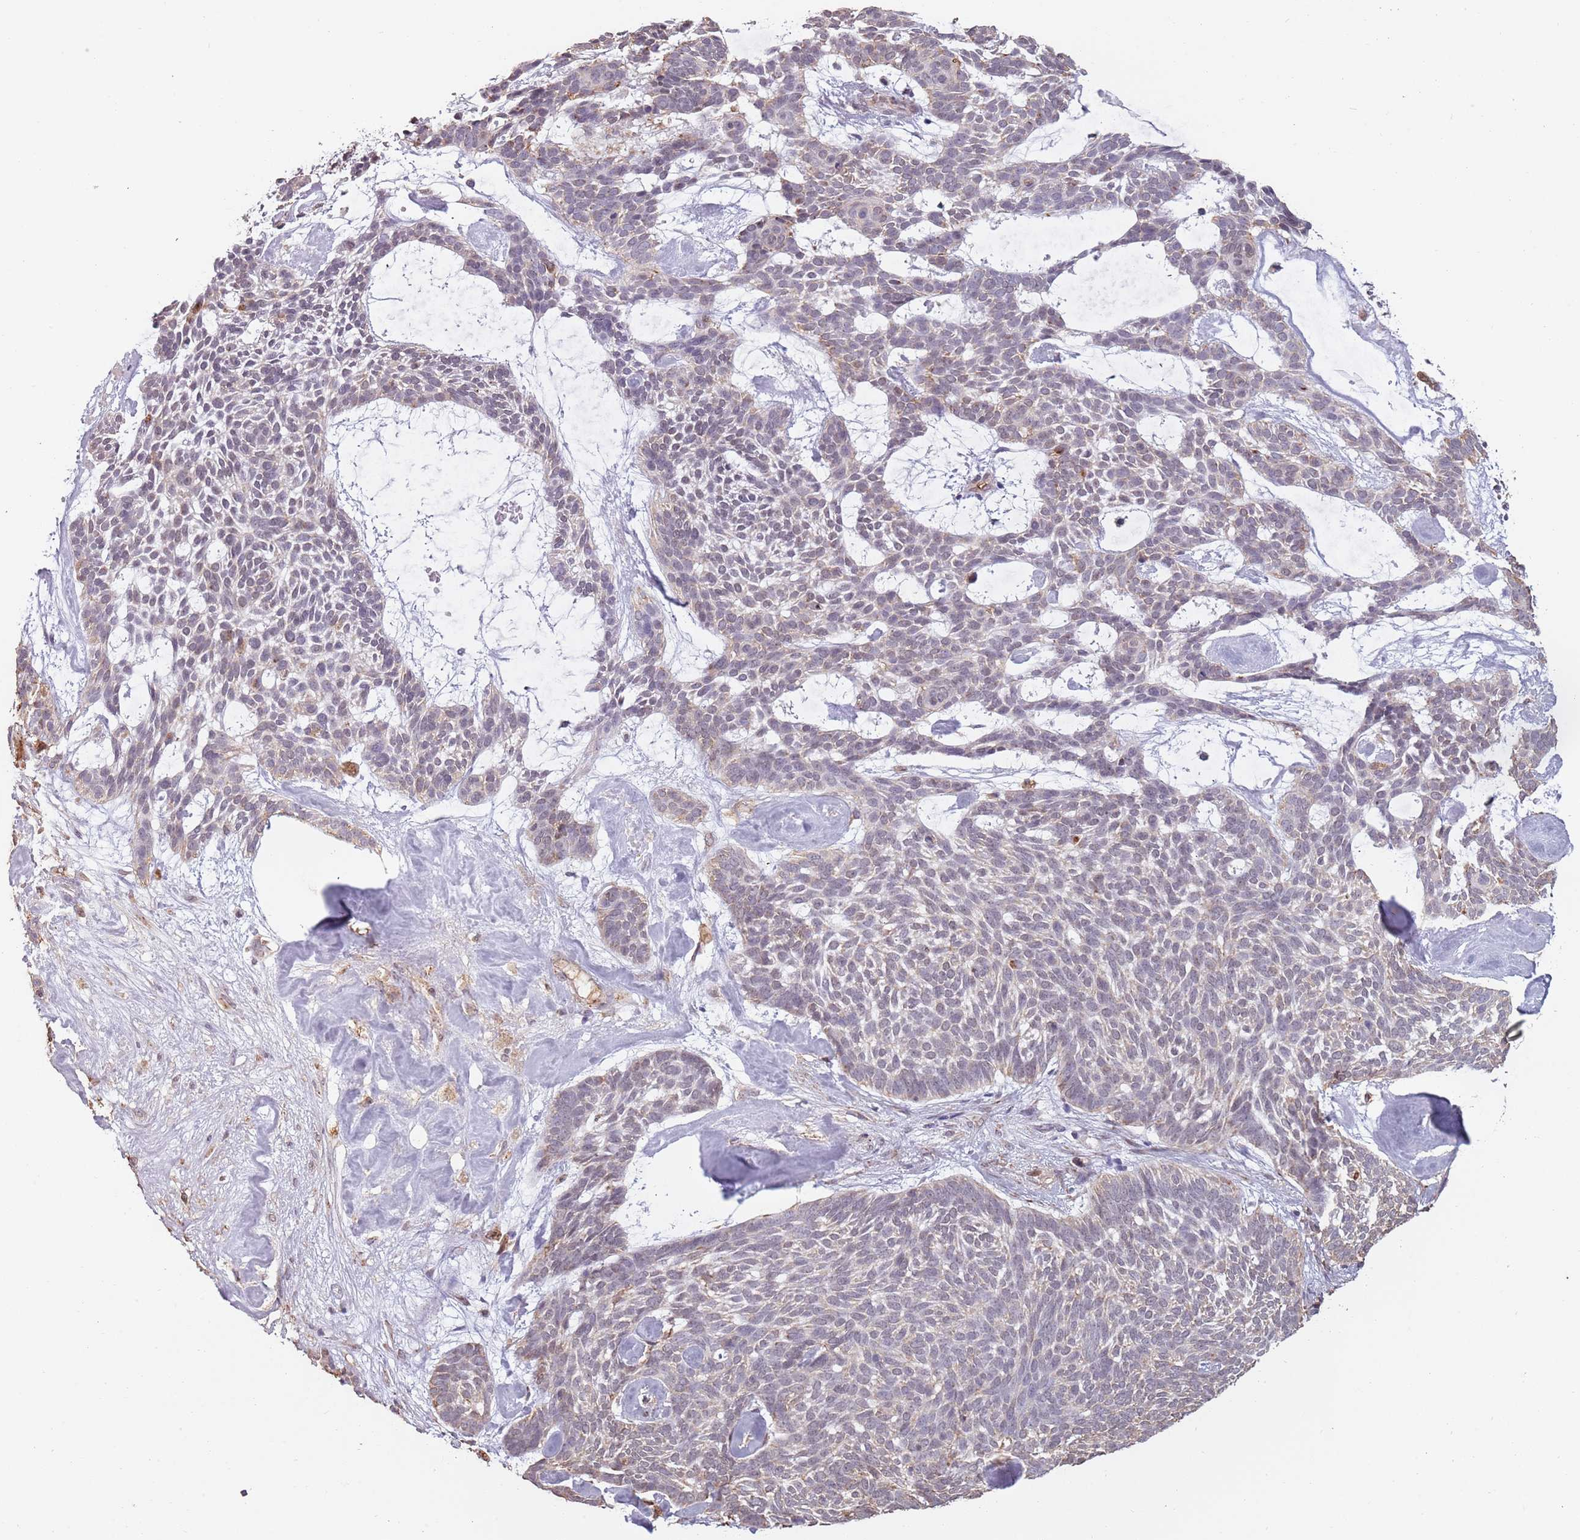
{"staining": {"intensity": "weak", "quantity": "<25%", "location": "cytoplasmic/membranous"}, "tissue": "skin cancer", "cell_type": "Tumor cells", "image_type": "cancer", "snomed": [{"axis": "morphology", "description": "Basal cell carcinoma"}, {"axis": "topography", "description": "Skin"}], "caption": "High power microscopy photomicrograph of an immunohistochemistry photomicrograph of skin cancer, revealing no significant staining in tumor cells.", "gene": "ATOSB", "patient": {"sex": "male", "age": 61}}